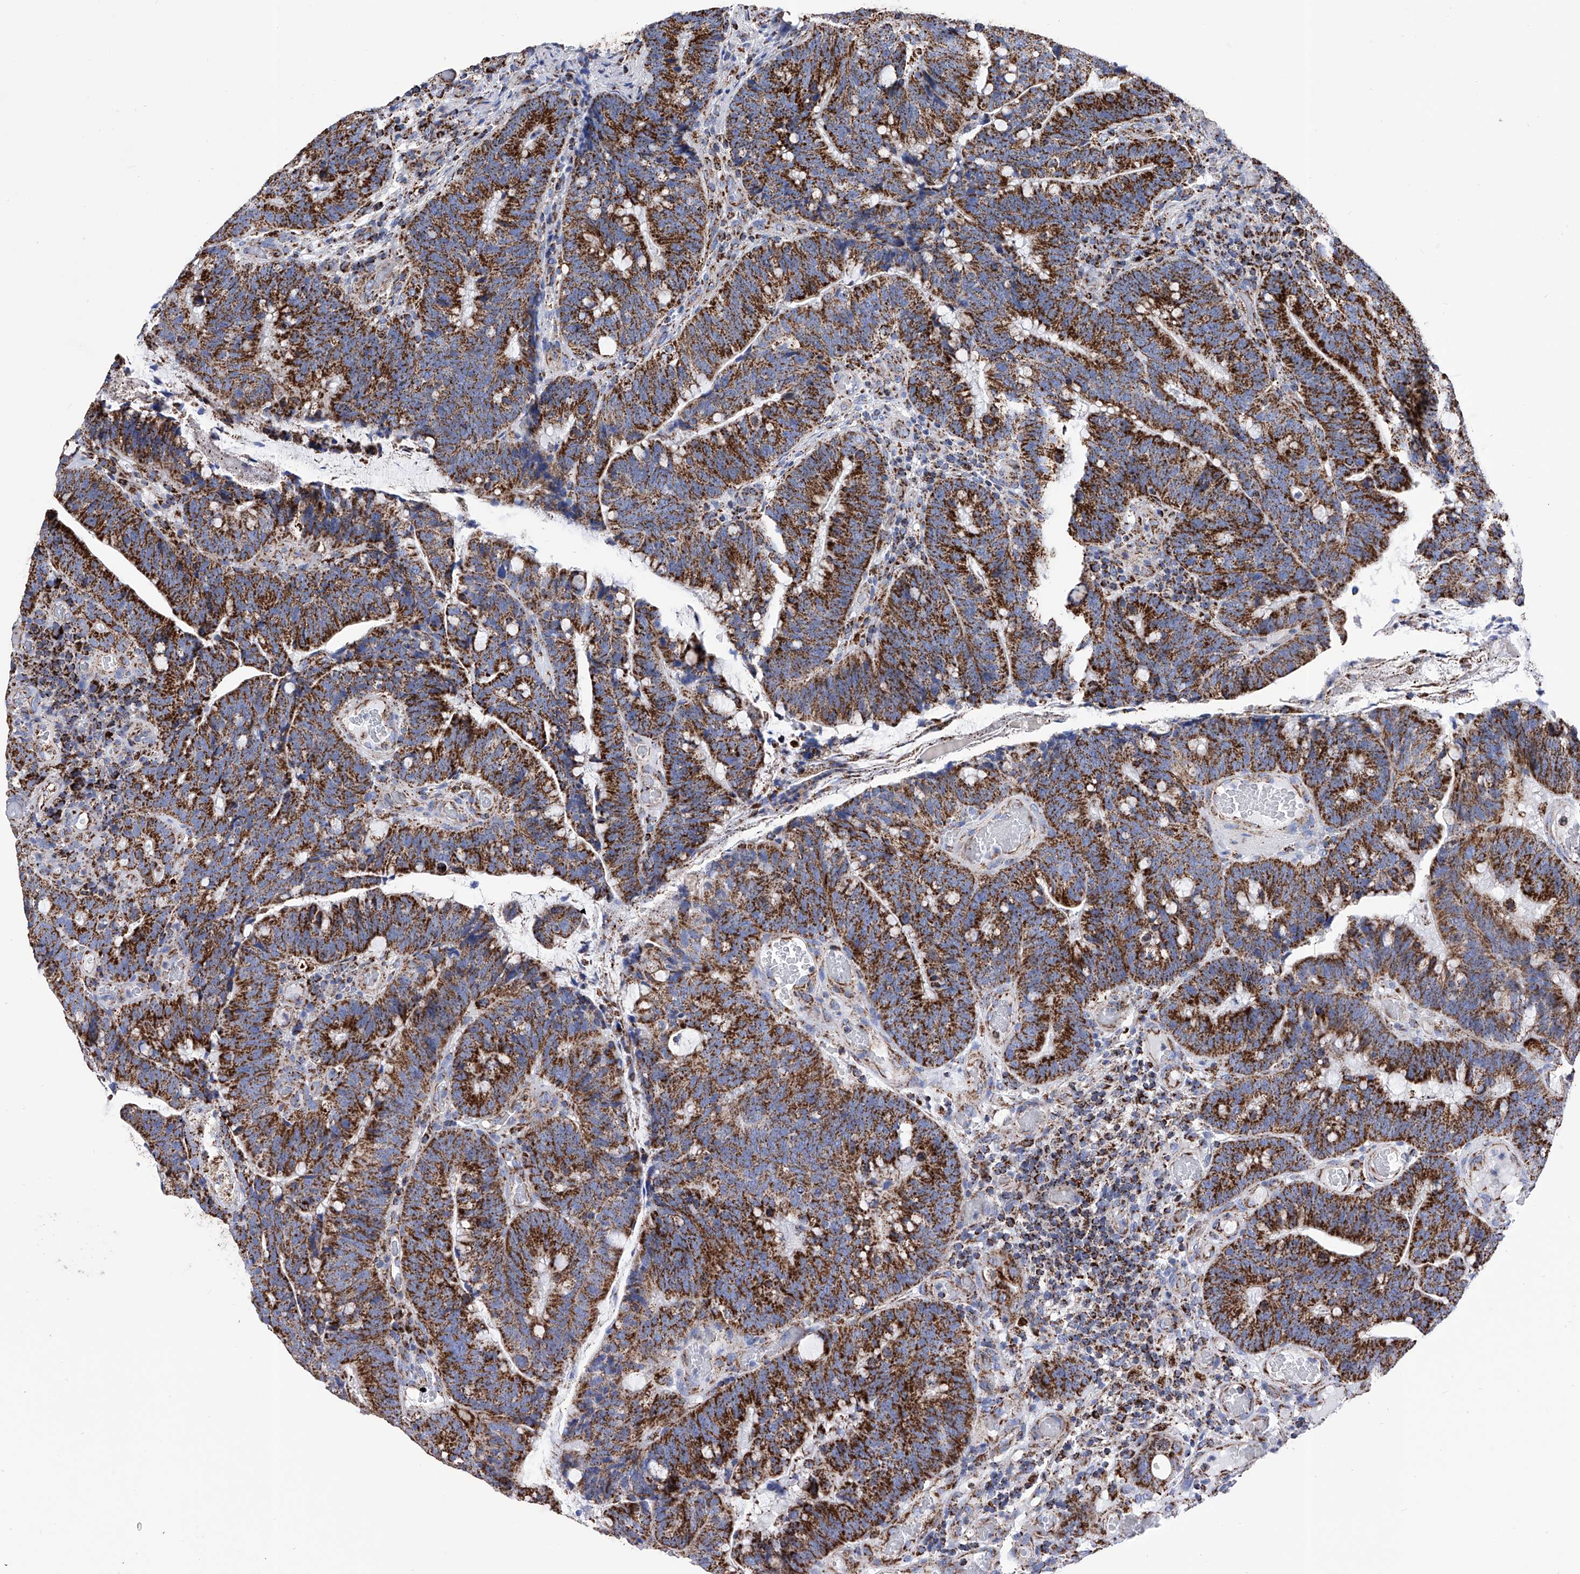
{"staining": {"intensity": "strong", "quantity": ">75%", "location": "cytoplasmic/membranous"}, "tissue": "colorectal cancer", "cell_type": "Tumor cells", "image_type": "cancer", "snomed": [{"axis": "morphology", "description": "Adenocarcinoma, NOS"}, {"axis": "topography", "description": "Colon"}], "caption": "Strong cytoplasmic/membranous staining is appreciated in about >75% of tumor cells in adenocarcinoma (colorectal). Nuclei are stained in blue.", "gene": "ATP5PF", "patient": {"sex": "female", "age": 66}}